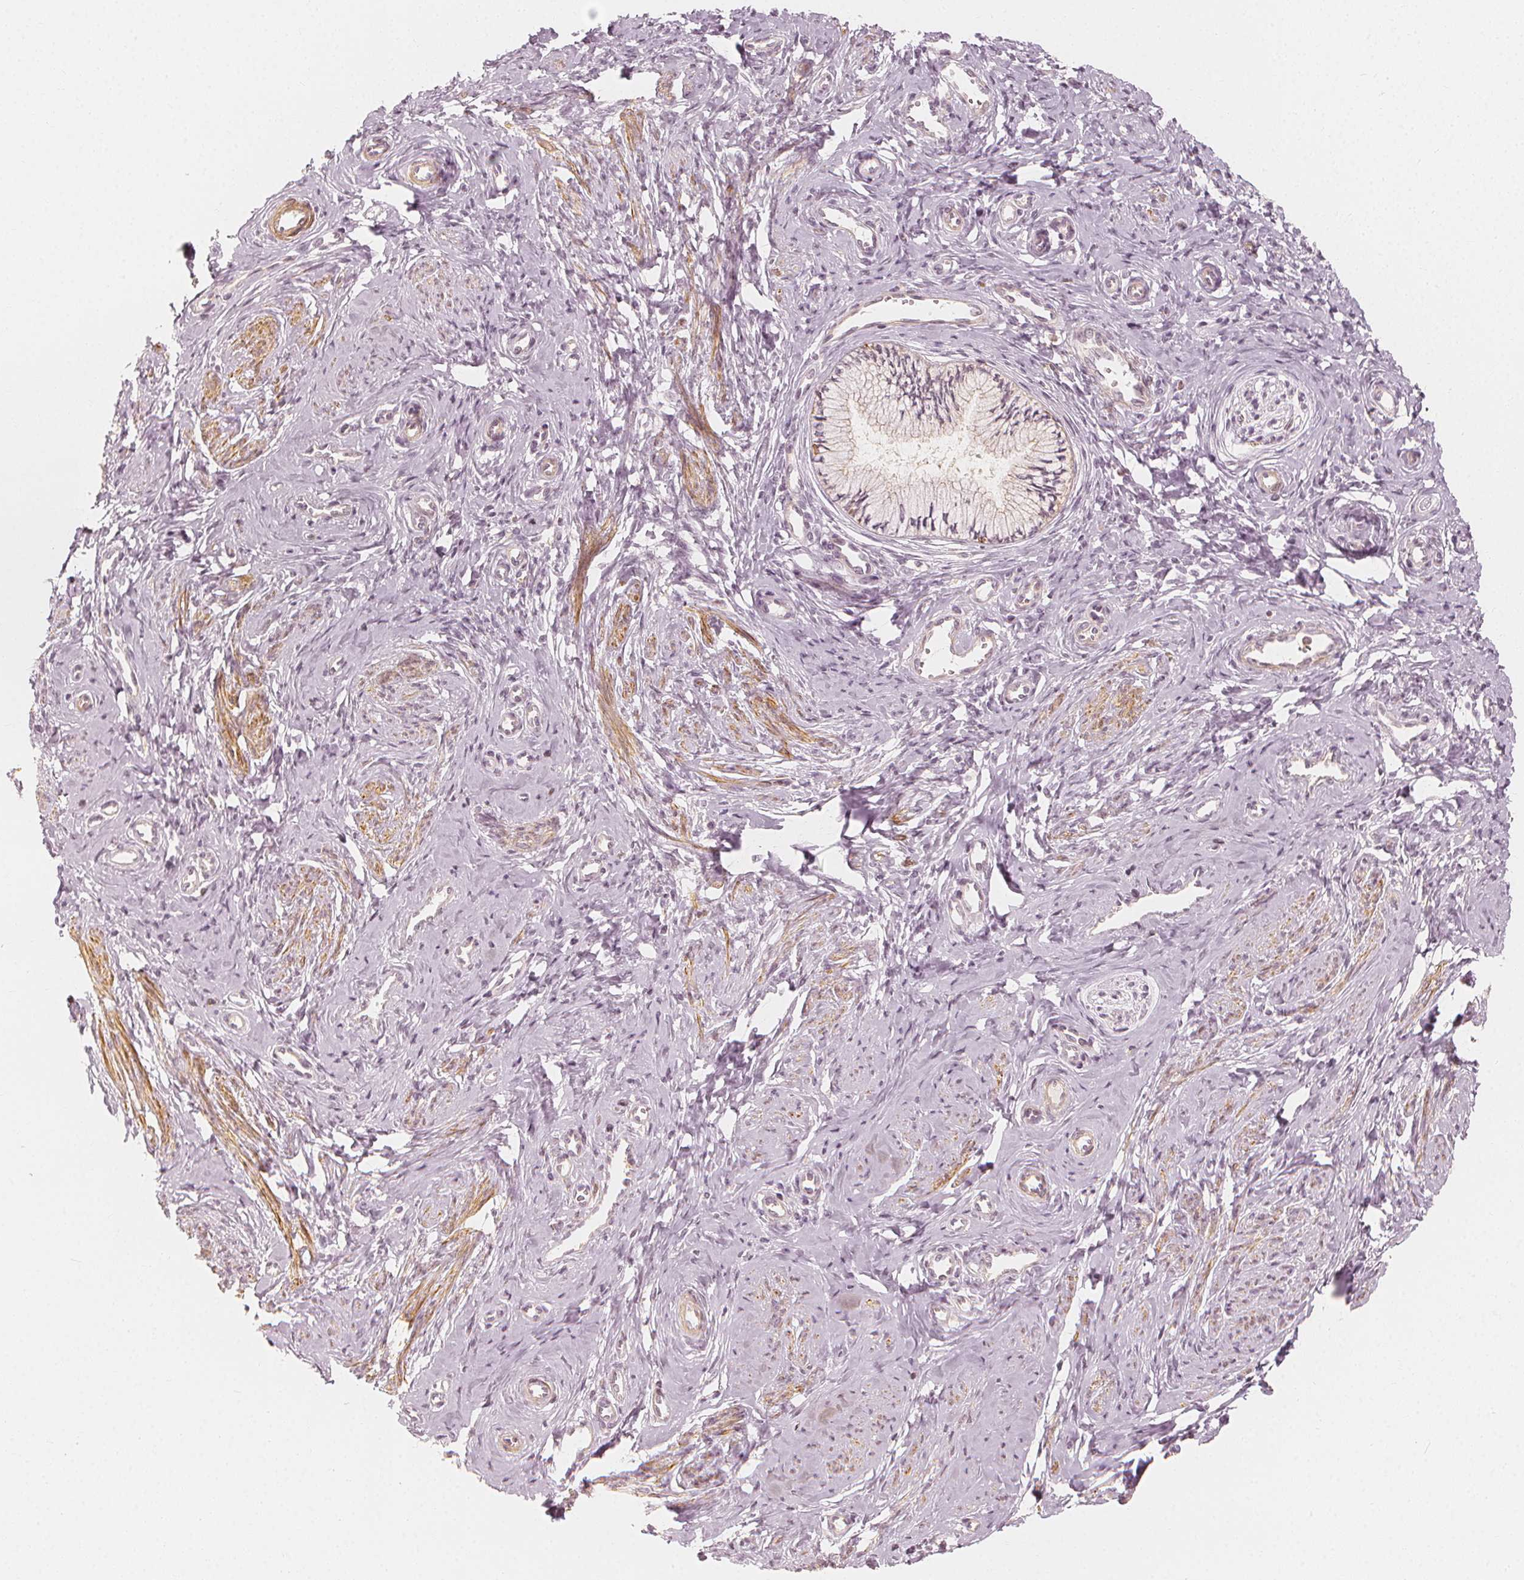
{"staining": {"intensity": "negative", "quantity": "none", "location": "none"}, "tissue": "cervix", "cell_type": "Glandular cells", "image_type": "normal", "snomed": [{"axis": "morphology", "description": "Normal tissue, NOS"}, {"axis": "topography", "description": "Cervix"}], "caption": "IHC of unremarkable human cervix exhibits no staining in glandular cells.", "gene": "ARHGAP26", "patient": {"sex": "female", "age": 24}}